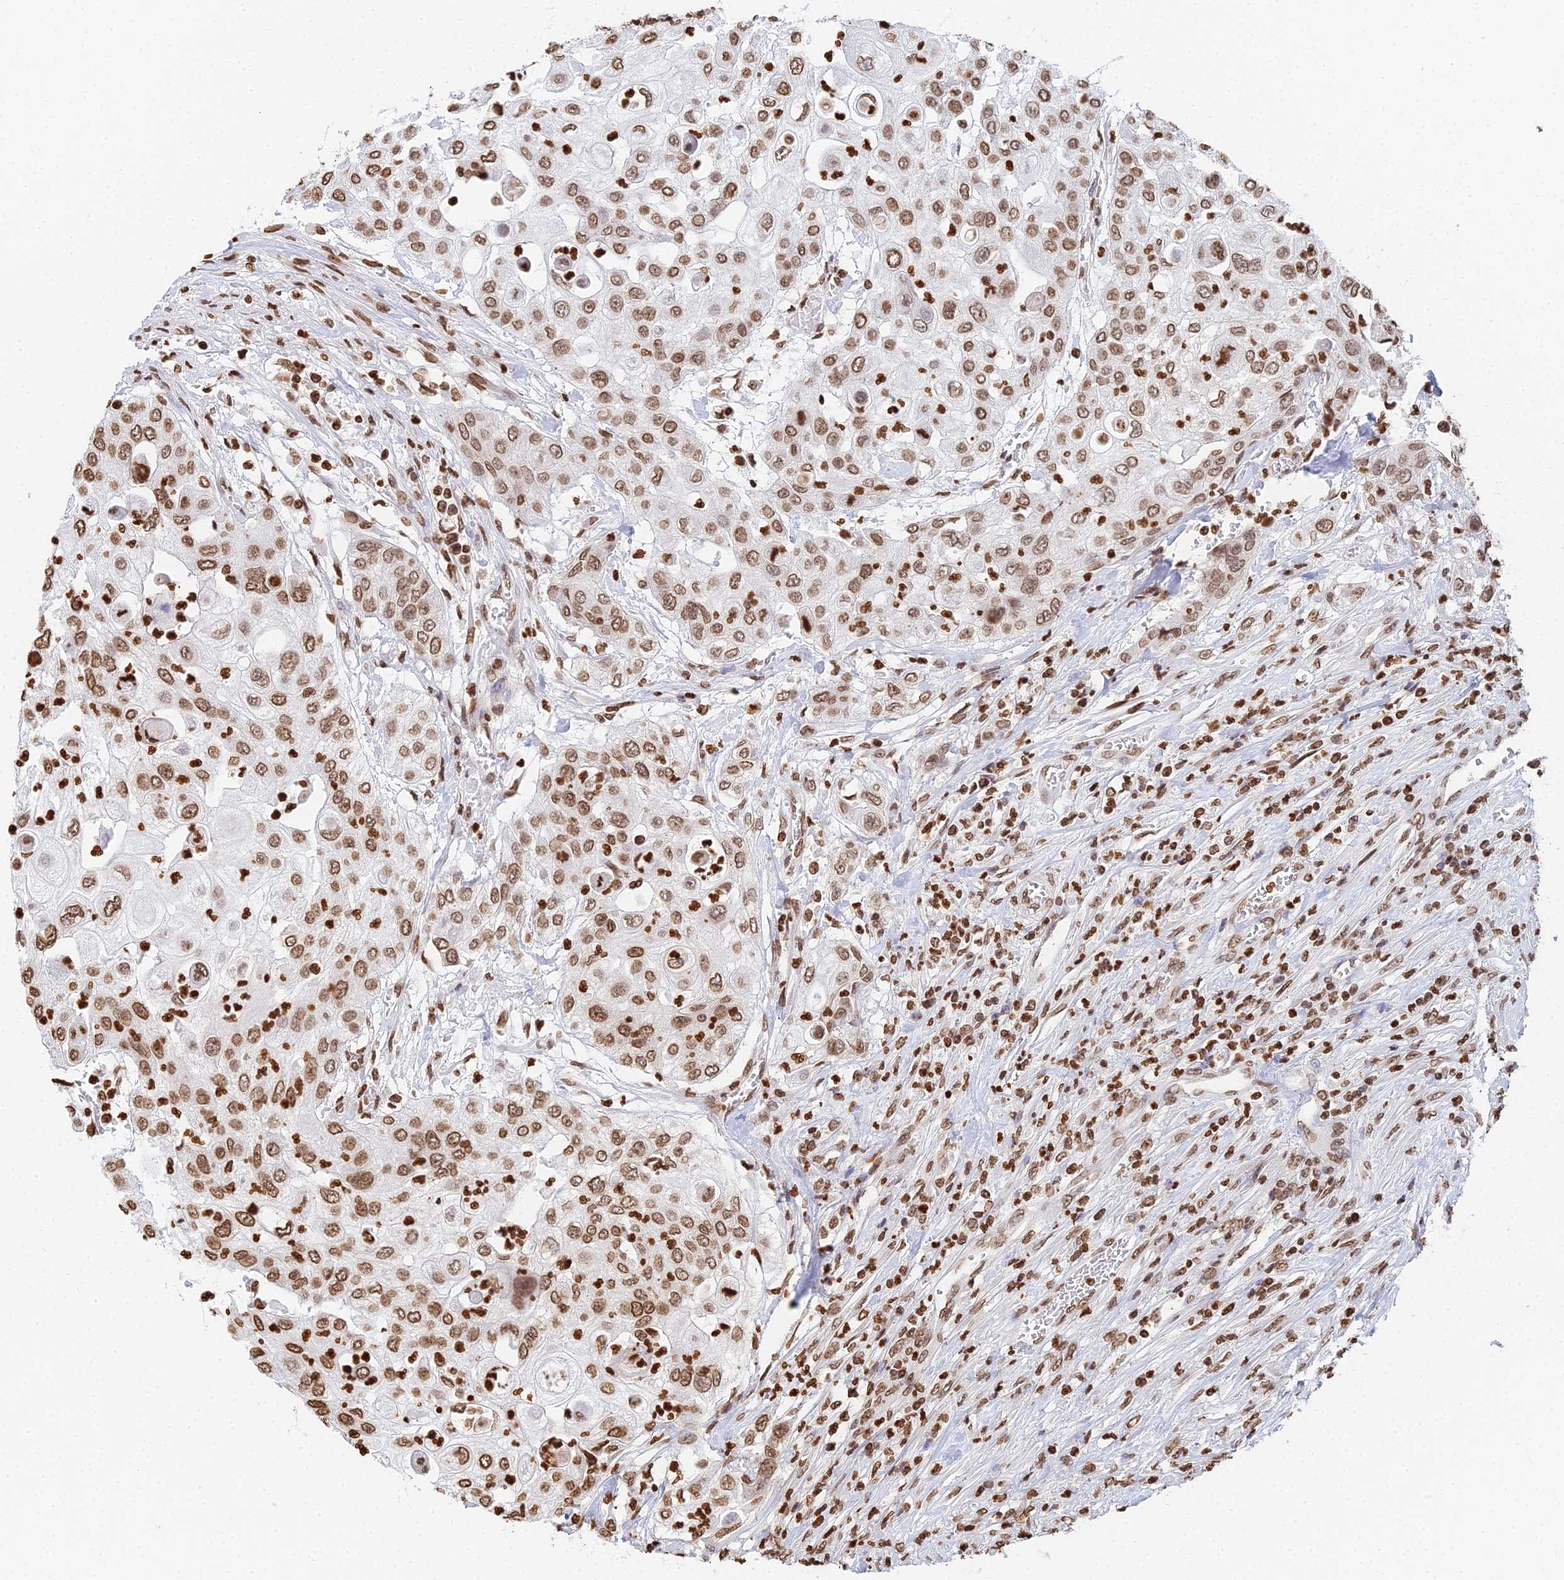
{"staining": {"intensity": "moderate", "quantity": ">75%", "location": "nuclear"}, "tissue": "urothelial cancer", "cell_type": "Tumor cells", "image_type": "cancer", "snomed": [{"axis": "morphology", "description": "Urothelial carcinoma, High grade"}, {"axis": "topography", "description": "Urinary bladder"}], "caption": "Immunohistochemical staining of urothelial cancer reveals medium levels of moderate nuclear expression in about >75% of tumor cells.", "gene": "GBP3", "patient": {"sex": "female", "age": 79}}